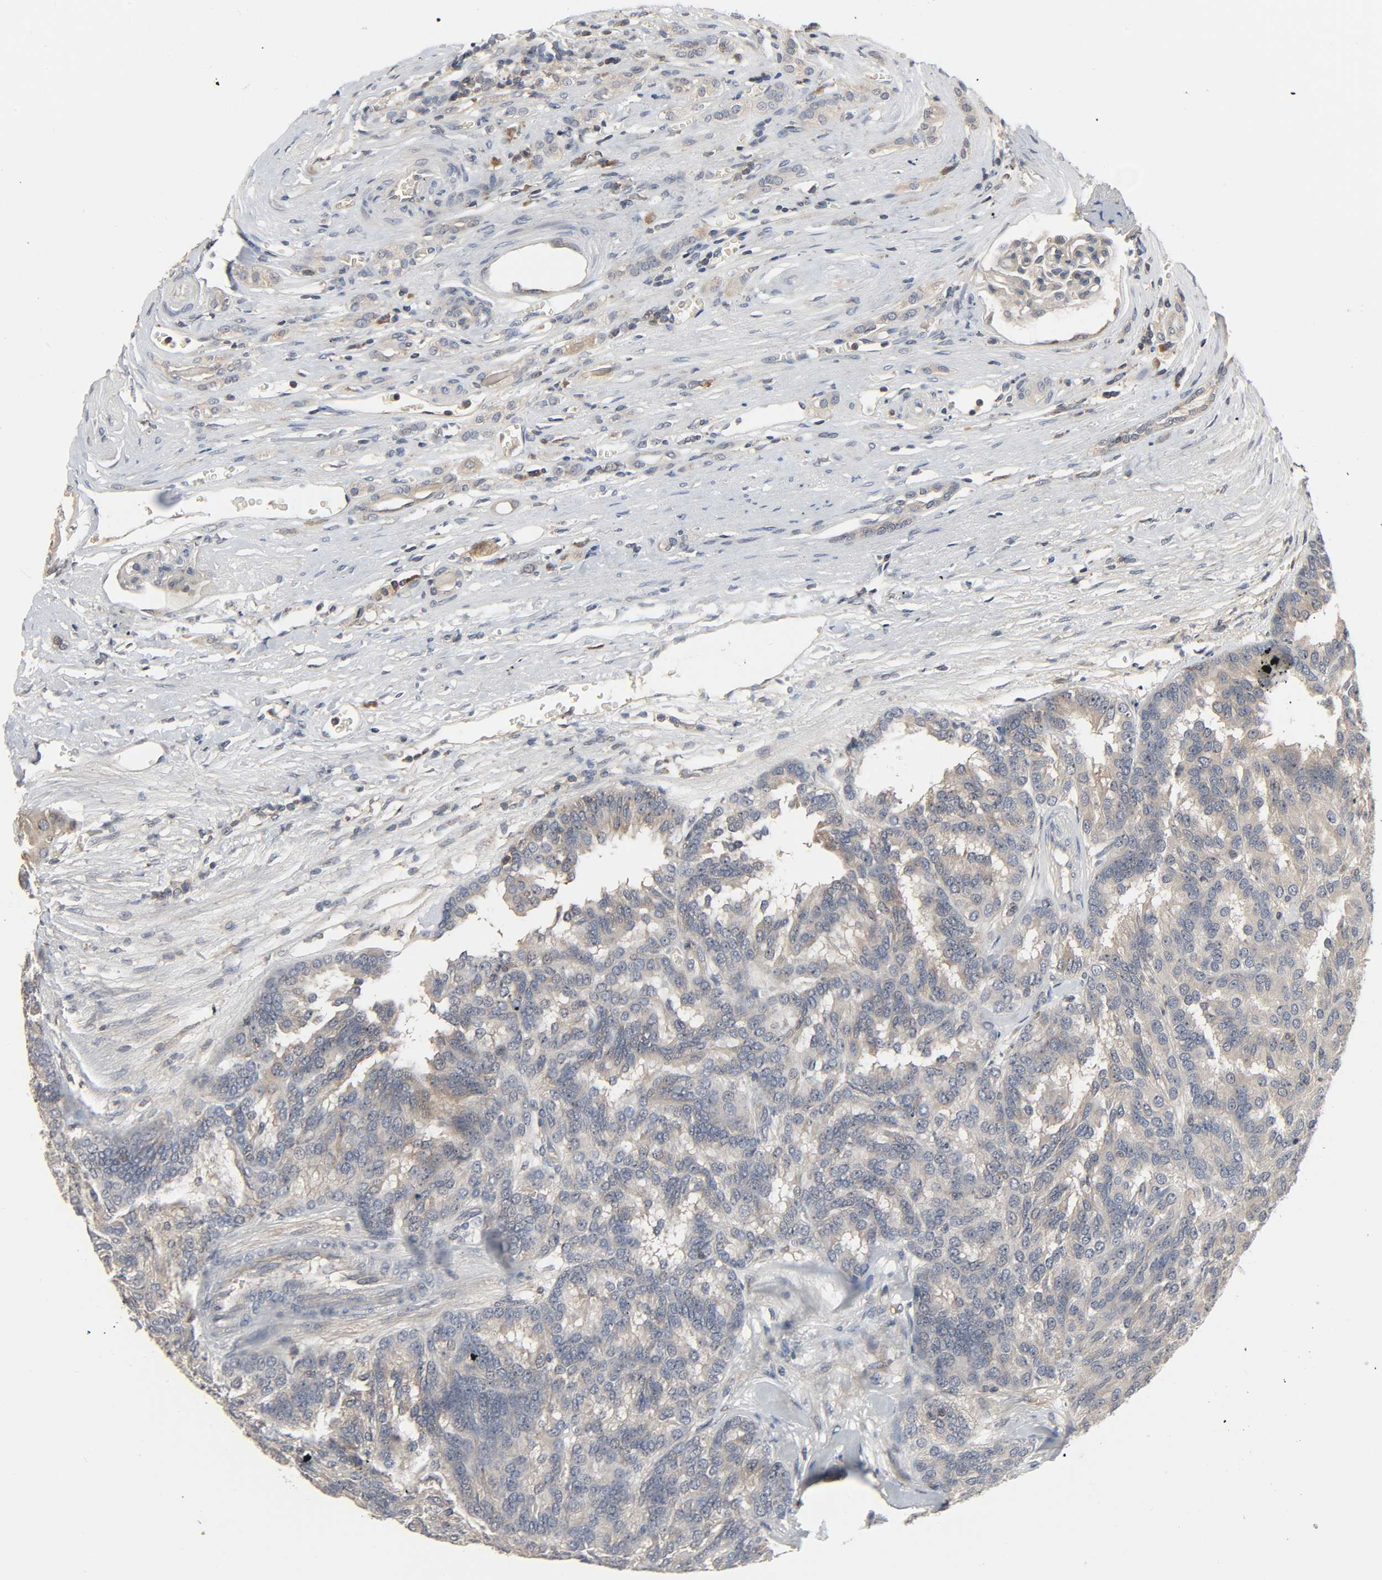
{"staining": {"intensity": "moderate", "quantity": ">75%", "location": "cytoplasmic/membranous,nuclear"}, "tissue": "renal cancer", "cell_type": "Tumor cells", "image_type": "cancer", "snomed": [{"axis": "morphology", "description": "Adenocarcinoma, NOS"}, {"axis": "topography", "description": "Kidney"}], "caption": "Renal adenocarcinoma stained for a protein reveals moderate cytoplasmic/membranous and nuclear positivity in tumor cells.", "gene": "PLEKHA2", "patient": {"sex": "male", "age": 46}}